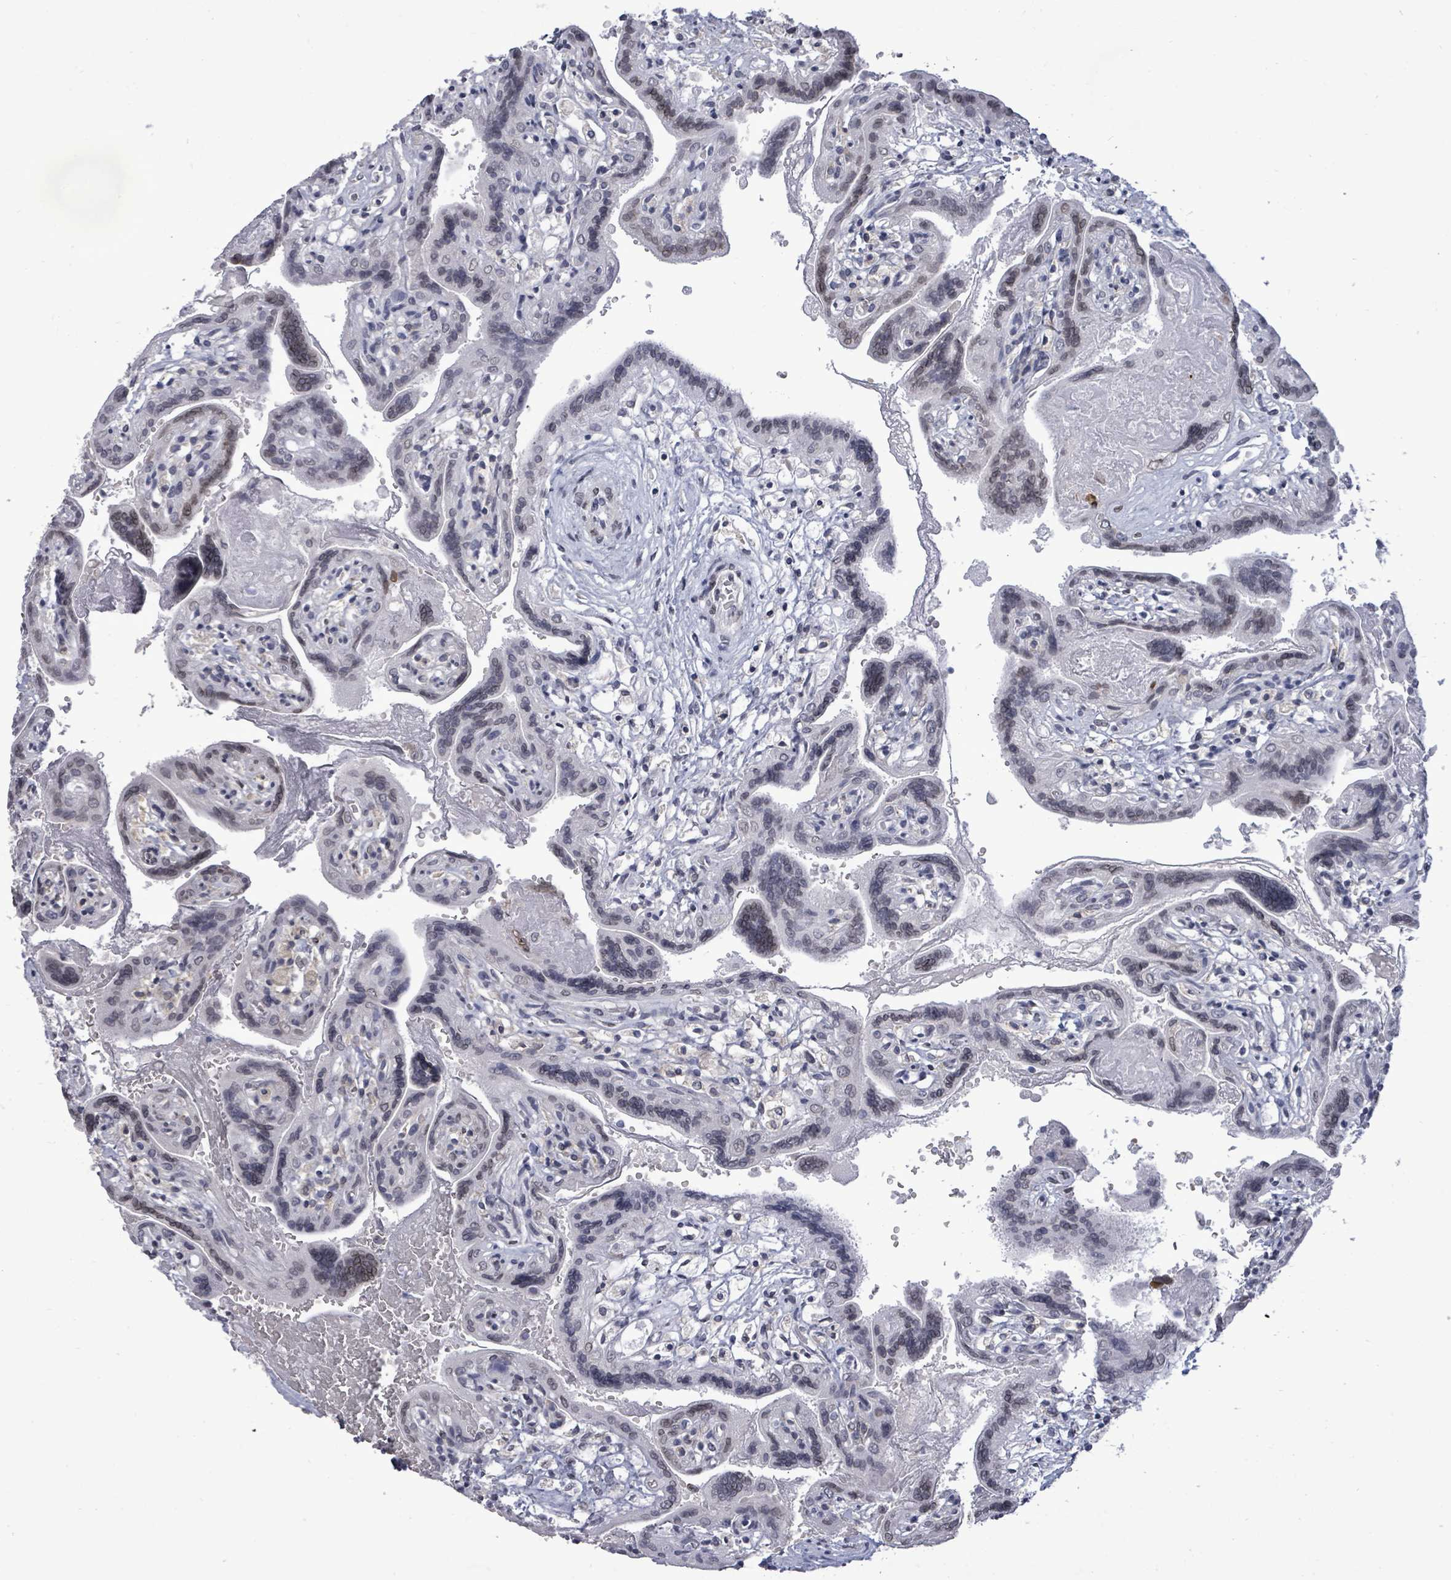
{"staining": {"intensity": "moderate", "quantity": ">75%", "location": "cytoplasmic/membranous,nuclear"}, "tissue": "placenta", "cell_type": "Decidual cells", "image_type": "normal", "snomed": [{"axis": "morphology", "description": "Normal tissue, NOS"}, {"axis": "topography", "description": "Placenta"}], "caption": "Decidual cells show medium levels of moderate cytoplasmic/membranous,nuclear positivity in about >75% of cells in normal placenta.", "gene": "ARFGAP1", "patient": {"sex": "female", "age": 37}}